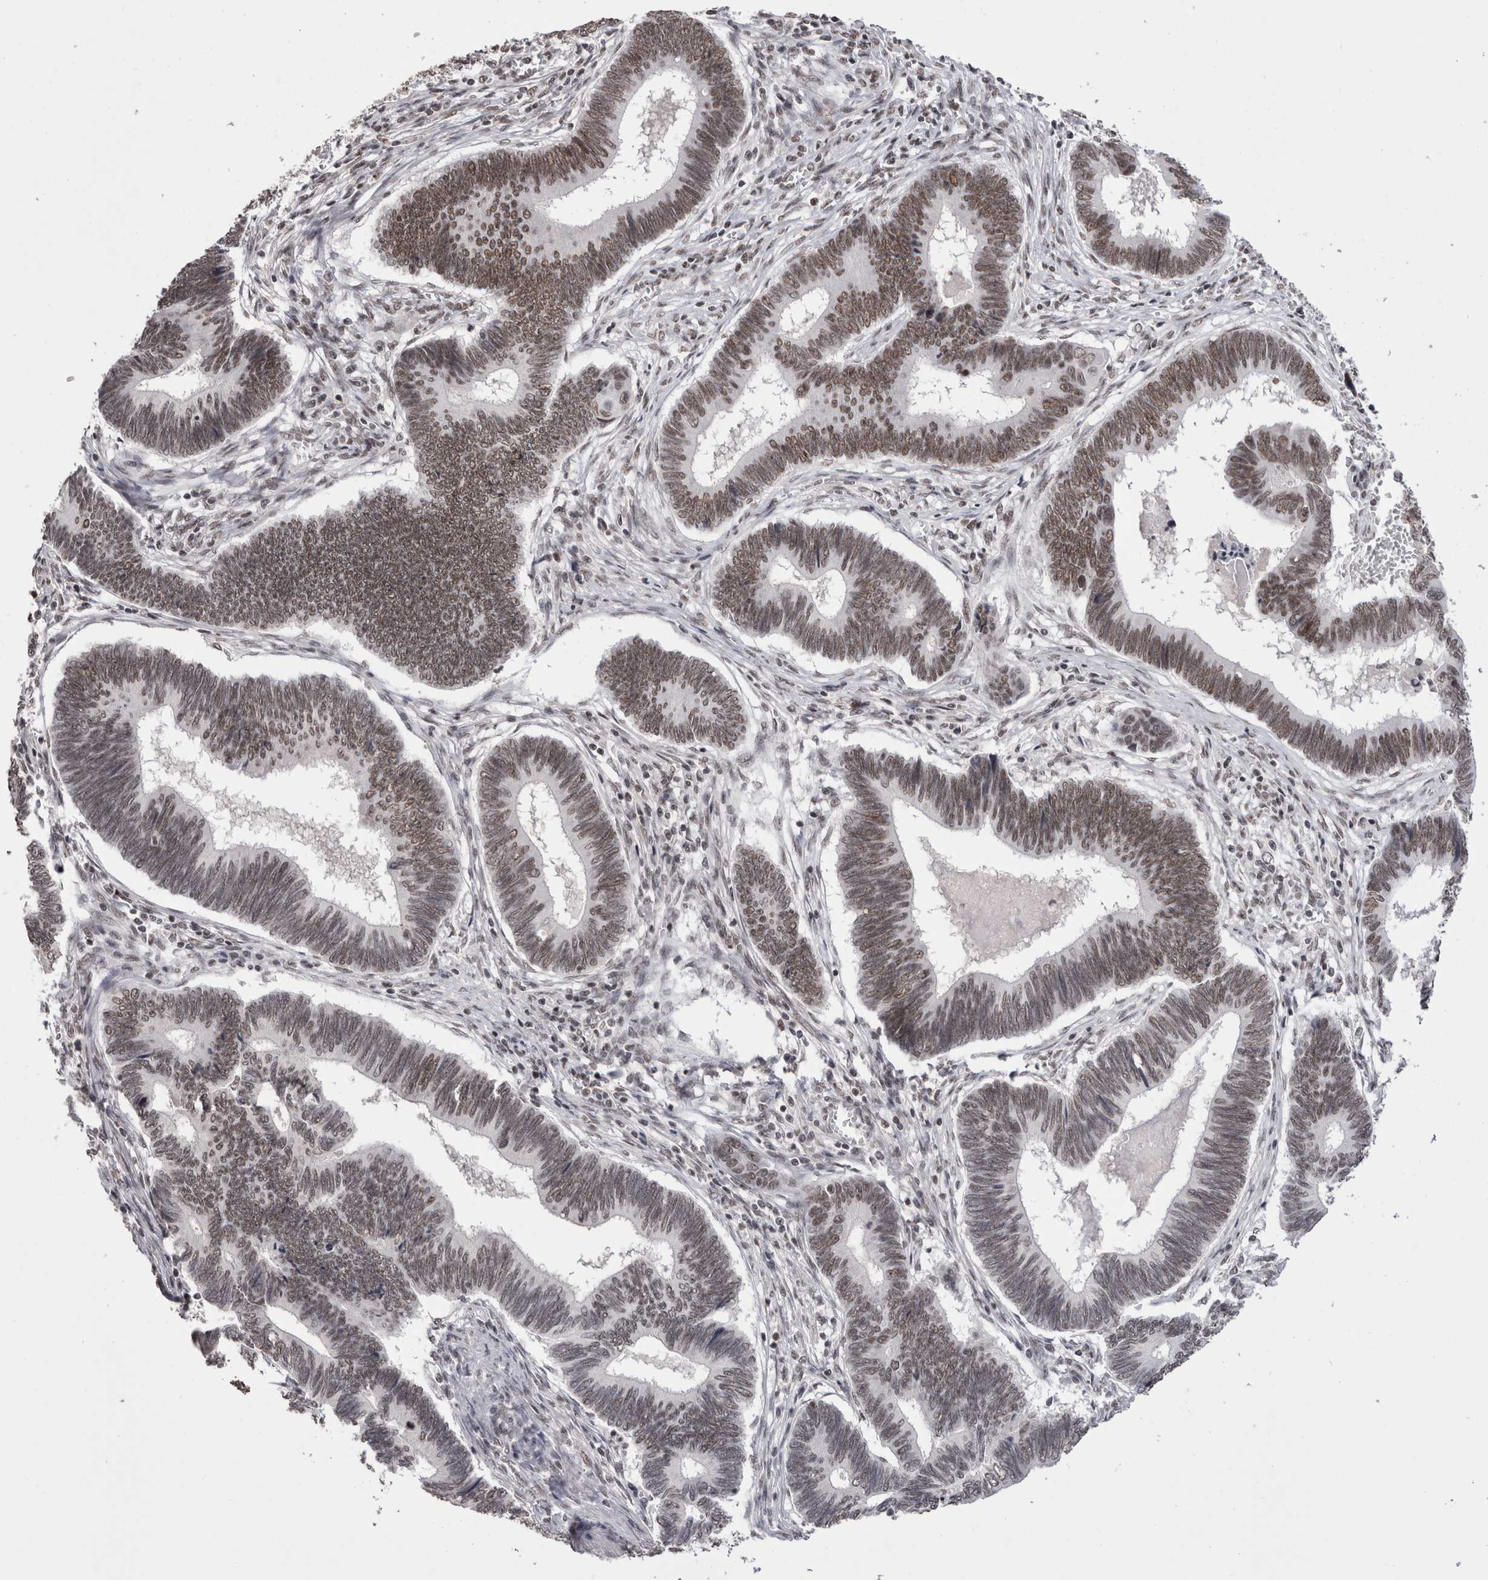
{"staining": {"intensity": "moderate", "quantity": ">75%", "location": "nuclear"}, "tissue": "pancreatic cancer", "cell_type": "Tumor cells", "image_type": "cancer", "snomed": [{"axis": "morphology", "description": "Adenocarcinoma, NOS"}, {"axis": "topography", "description": "Pancreas"}], "caption": "Pancreatic cancer (adenocarcinoma) stained with a protein marker reveals moderate staining in tumor cells.", "gene": "SMC1A", "patient": {"sex": "female", "age": 70}}